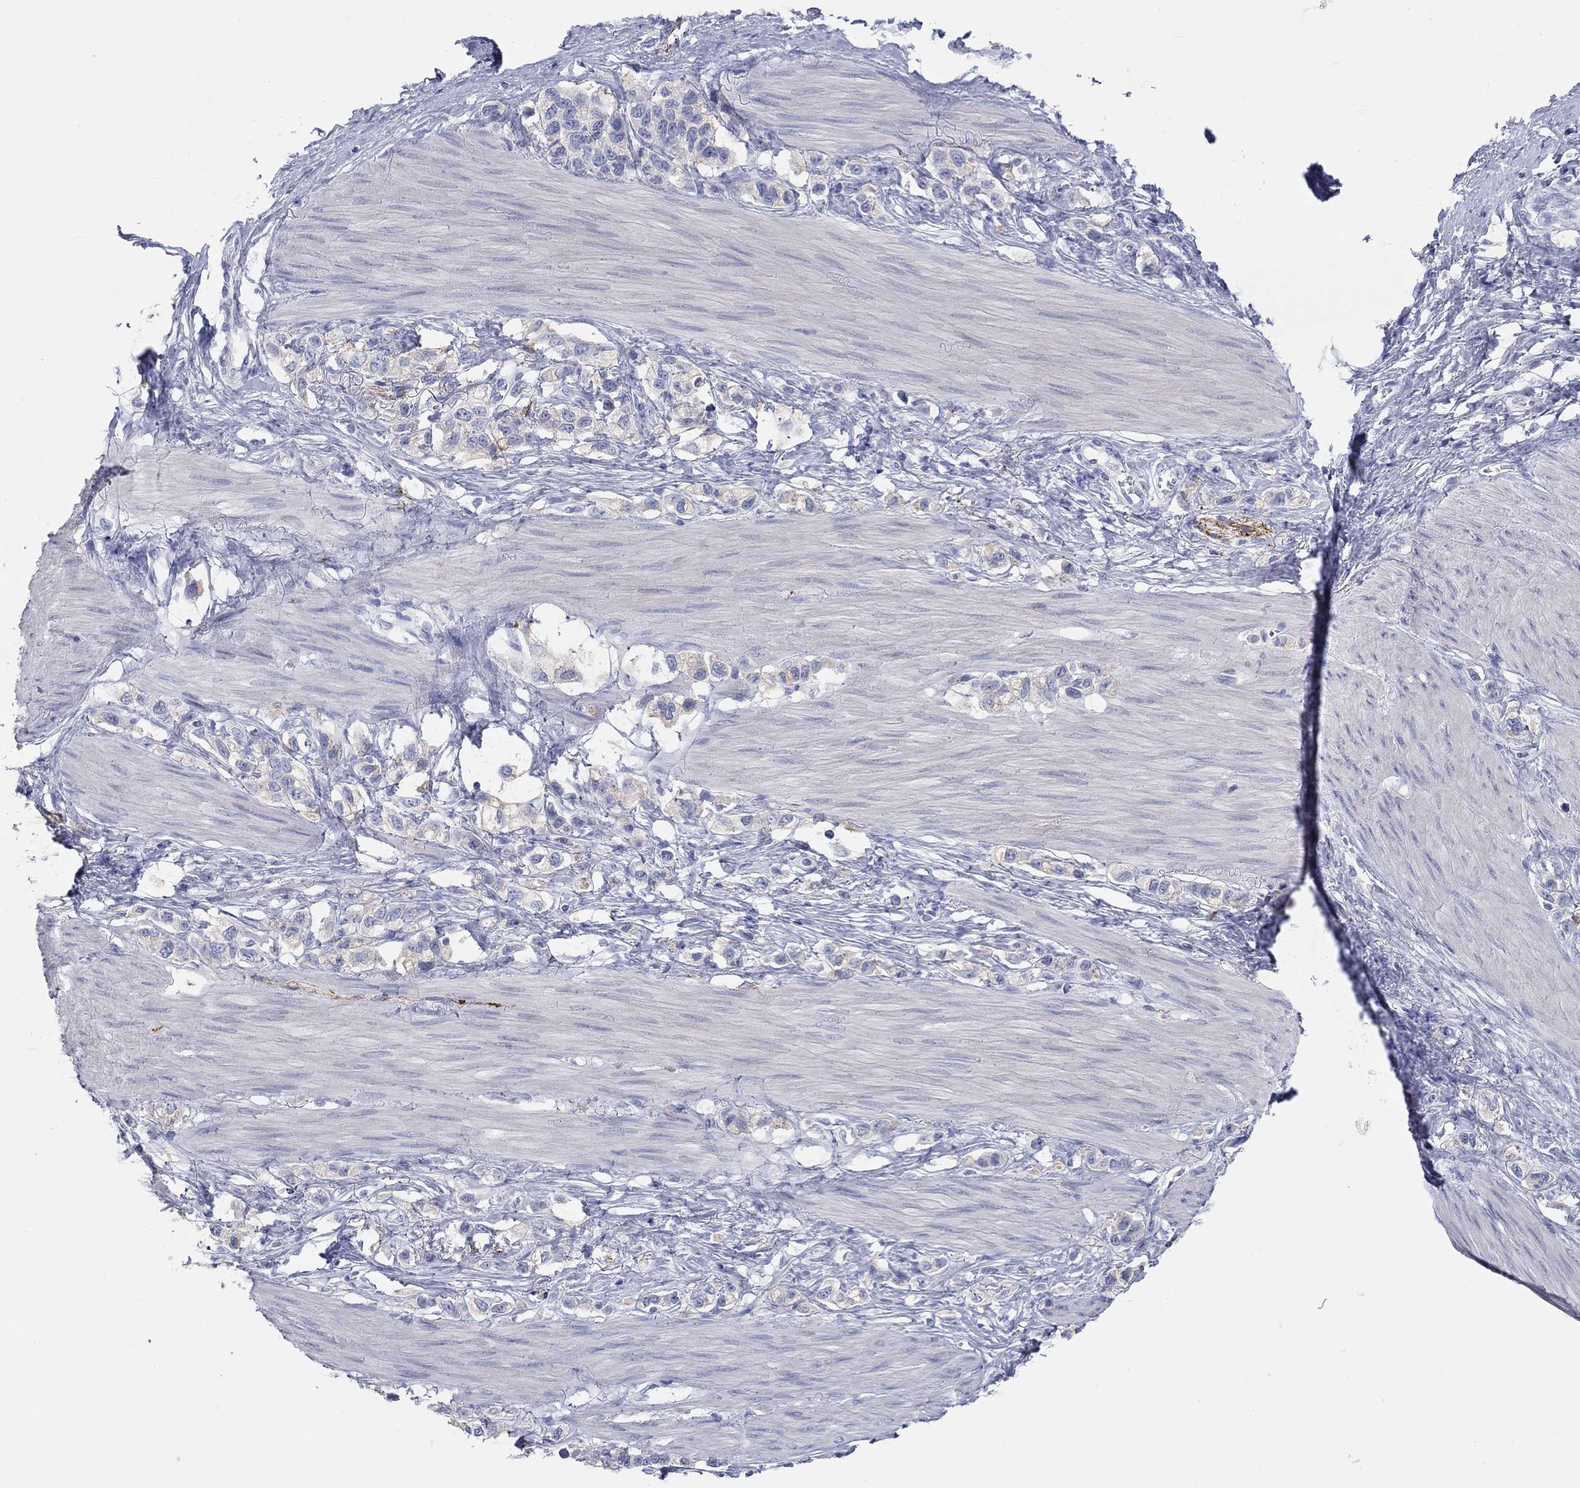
{"staining": {"intensity": "negative", "quantity": "none", "location": "none"}, "tissue": "stomach cancer", "cell_type": "Tumor cells", "image_type": "cancer", "snomed": [{"axis": "morphology", "description": "Normal tissue, NOS"}, {"axis": "morphology", "description": "Adenocarcinoma, NOS"}, {"axis": "morphology", "description": "Adenocarcinoma, High grade"}, {"axis": "topography", "description": "Stomach, upper"}, {"axis": "topography", "description": "Stomach"}], "caption": "Immunohistochemical staining of human stomach cancer reveals no significant positivity in tumor cells.", "gene": "SPATA9", "patient": {"sex": "female", "age": 65}}